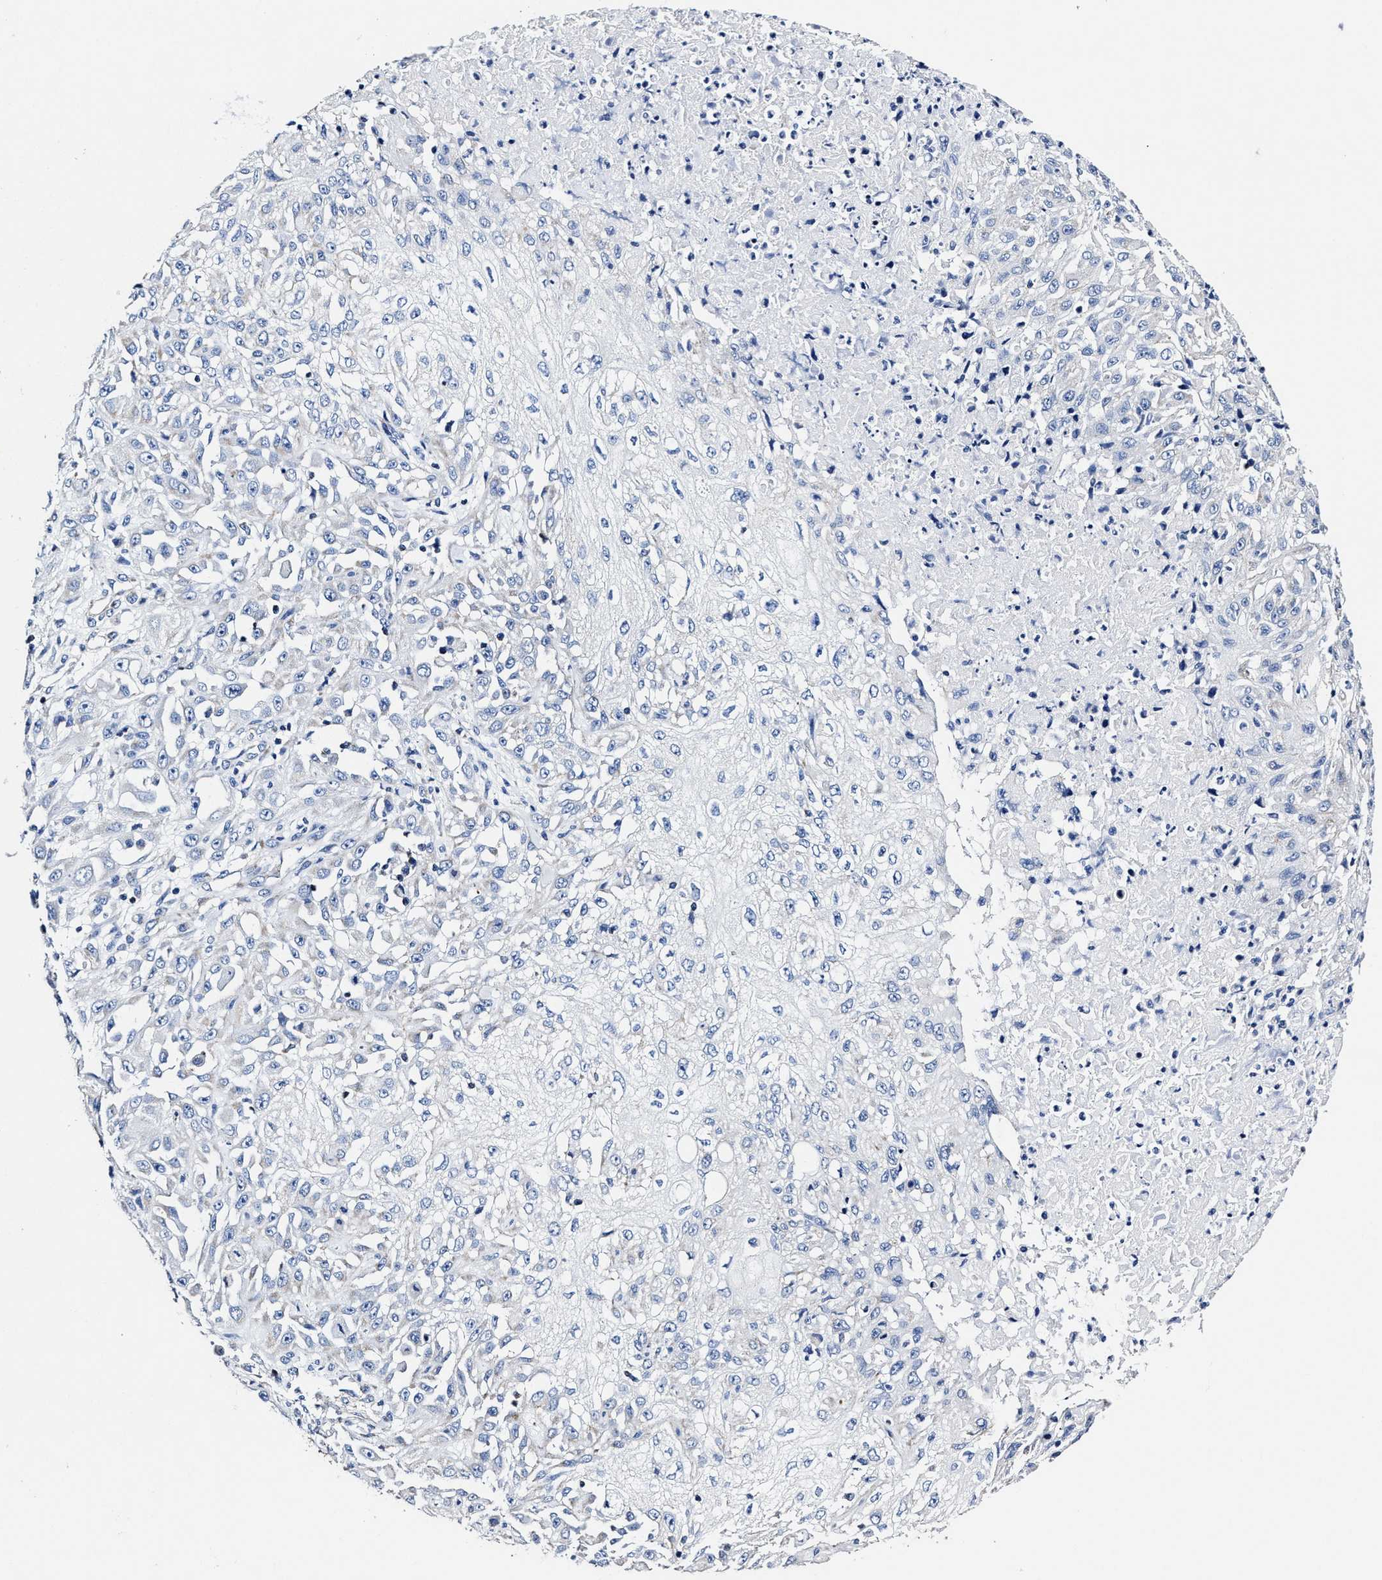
{"staining": {"intensity": "negative", "quantity": "none", "location": "none"}, "tissue": "skin cancer", "cell_type": "Tumor cells", "image_type": "cancer", "snomed": [{"axis": "morphology", "description": "Squamous cell carcinoma, NOS"}, {"axis": "morphology", "description": "Squamous cell carcinoma, metastatic, NOS"}, {"axis": "topography", "description": "Skin"}, {"axis": "topography", "description": "Lymph node"}], "caption": "High power microscopy image of an immunohistochemistry (IHC) image of skin cancer (squamous cell carcinoma), revealing no significant expression in tumor cells.", "gene": "HINT2", "patient": {"sex": "male", "age": 75}}